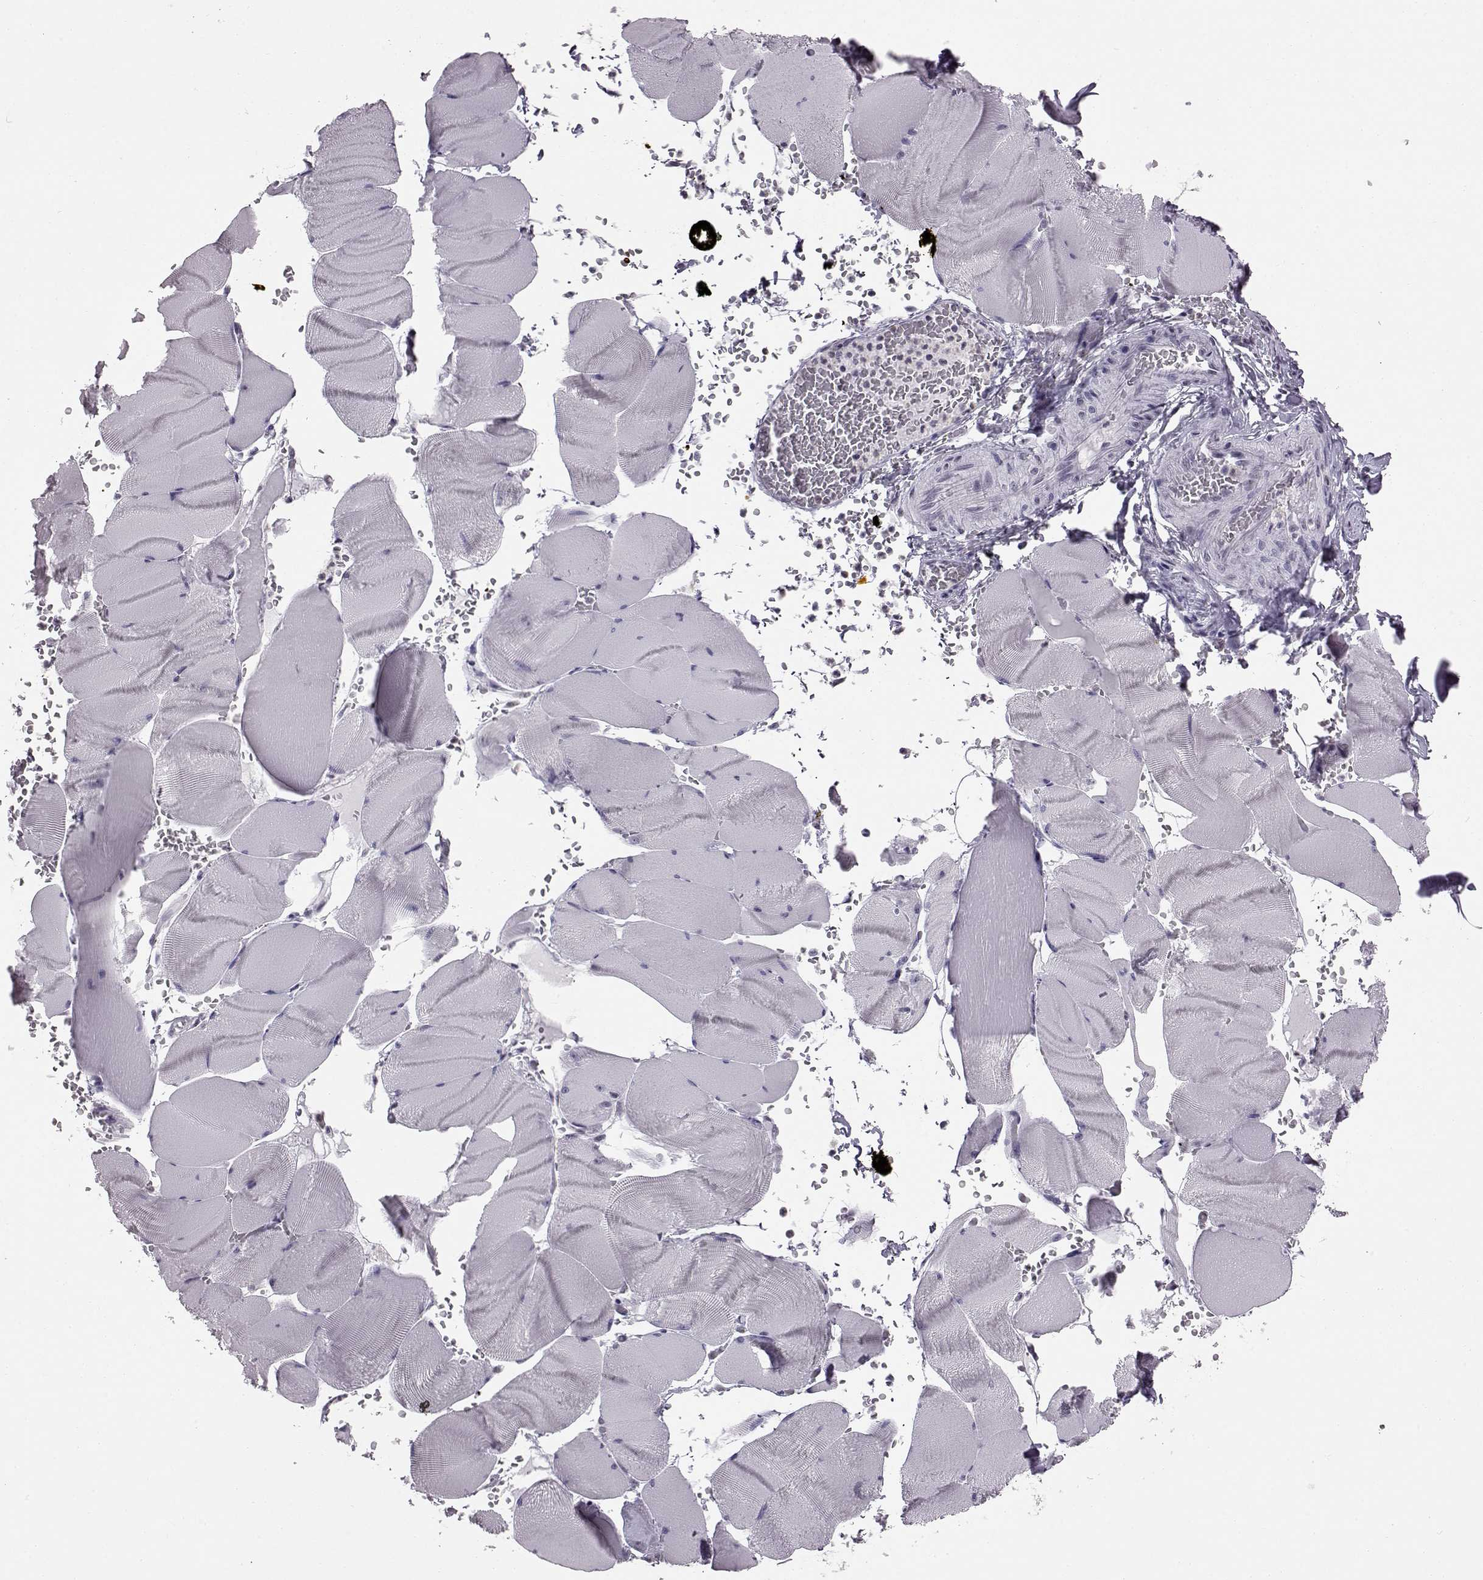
{"staining": {"intensity": "negative", "quantity": "none", "location": "none"}, "tissue": "skeletal muscle", "cell_type": "Myocytes", "image_type": "normal", "snomed": [{"axis": "morphology", "description": "Normal tissue, NOS"}, {"axis": "topography", "description": "Skeletal muscle"}], "caption": "IHC histopathology image of benign skeletal muscle stained for a protein (brown), which shows no expression in myocytes.", "gene": "ADGRG2", "patient": {"sex": "male", "age": 56}}